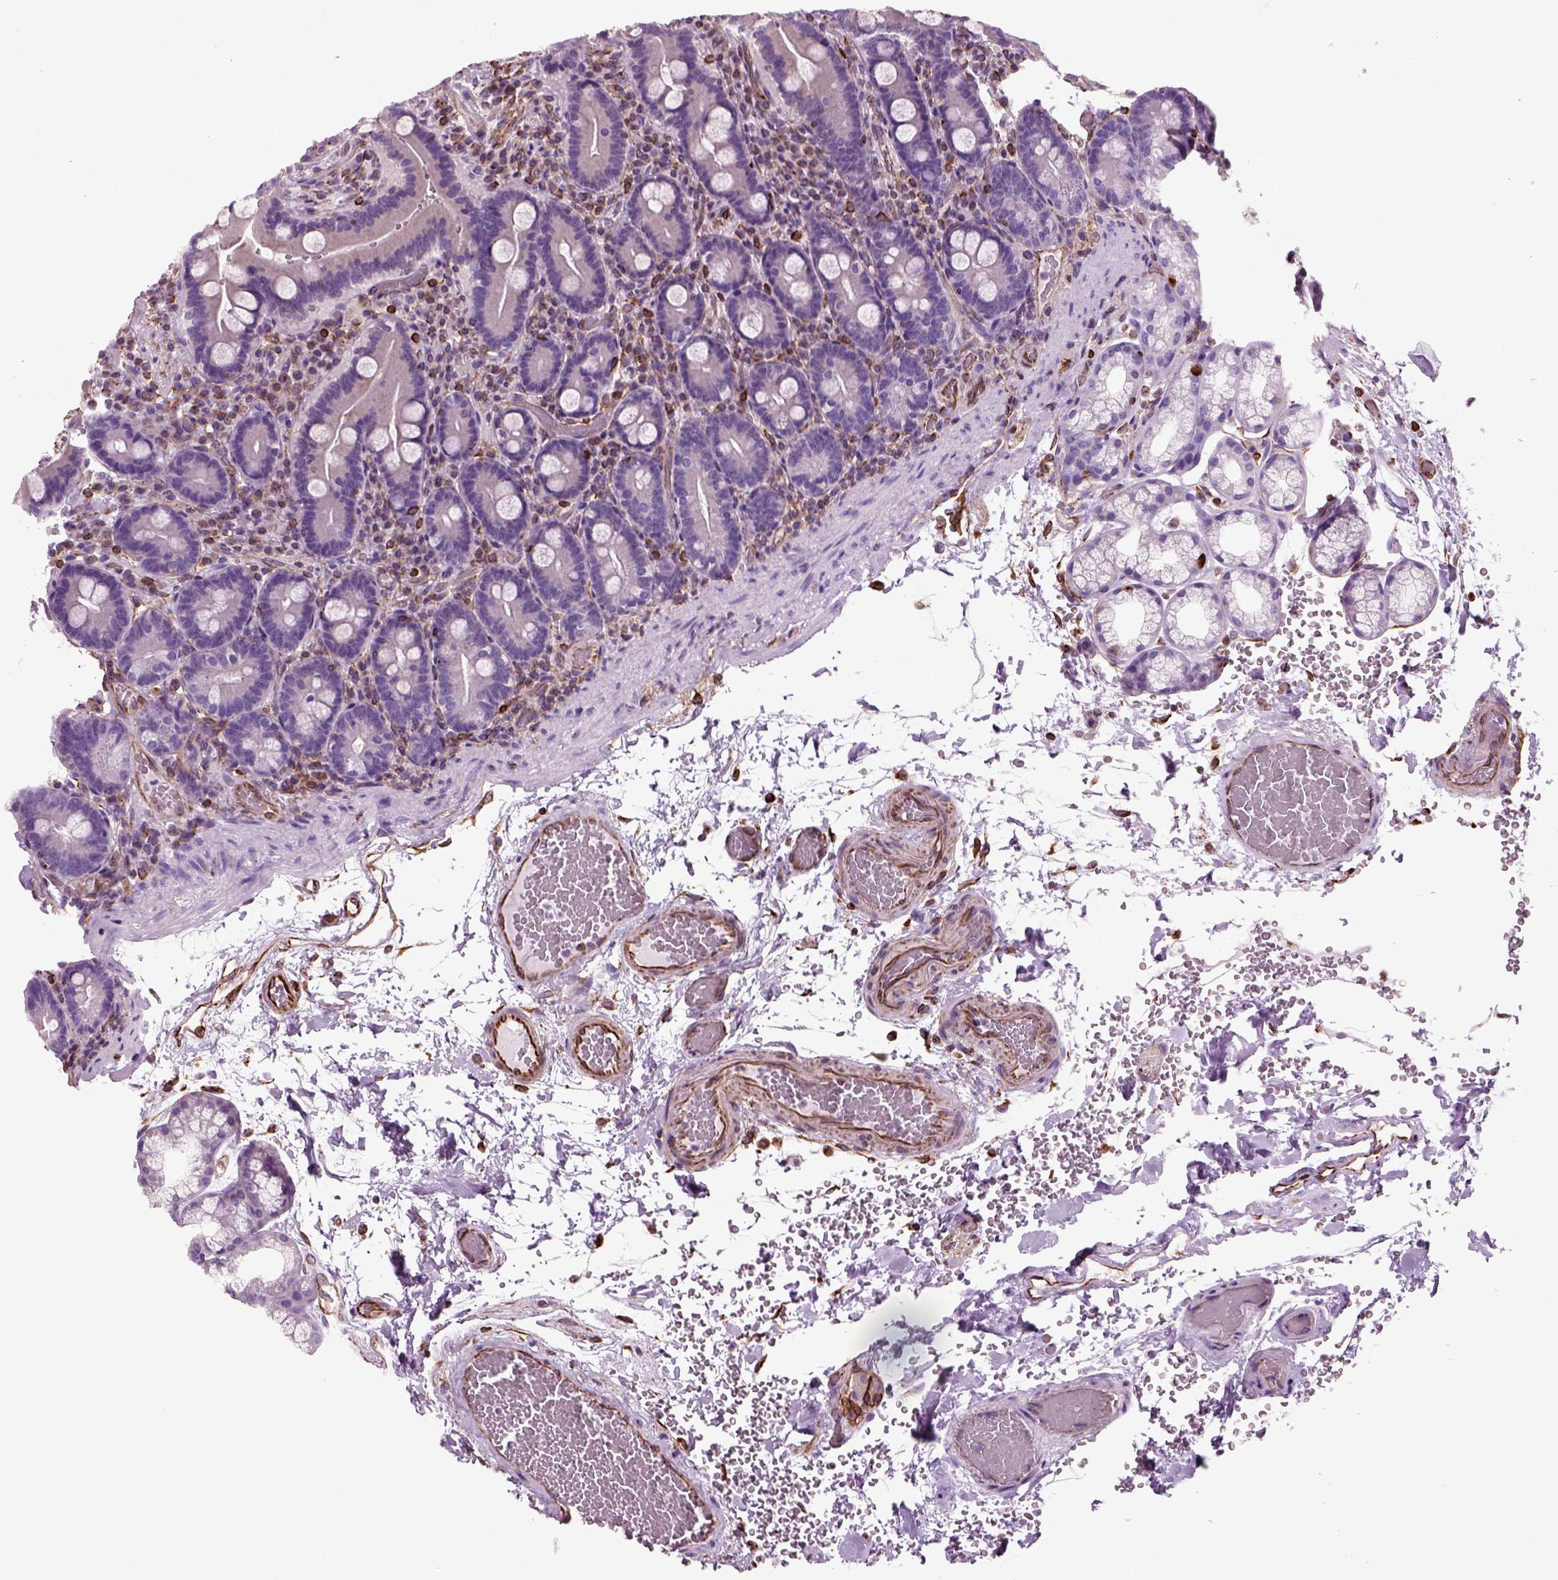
{"staining": {"intensity": "negative", "quantity": "none", "location": "none"}, "tissue": "duodenum", "cell_type": "Glandular cells", "image_type": "normal", "snomed": [{"axis": "morphology", "description": "Normal tissue, NOS"}, {"axis": "topography", "description": "Duodenum"}], "caption": "Duodenum stained for a protein using immunohistochemistry (IHC) exhibits no positivity glandular cells.", "gene": "ACER3", "patient": {"sex": "female", "age": 62}}